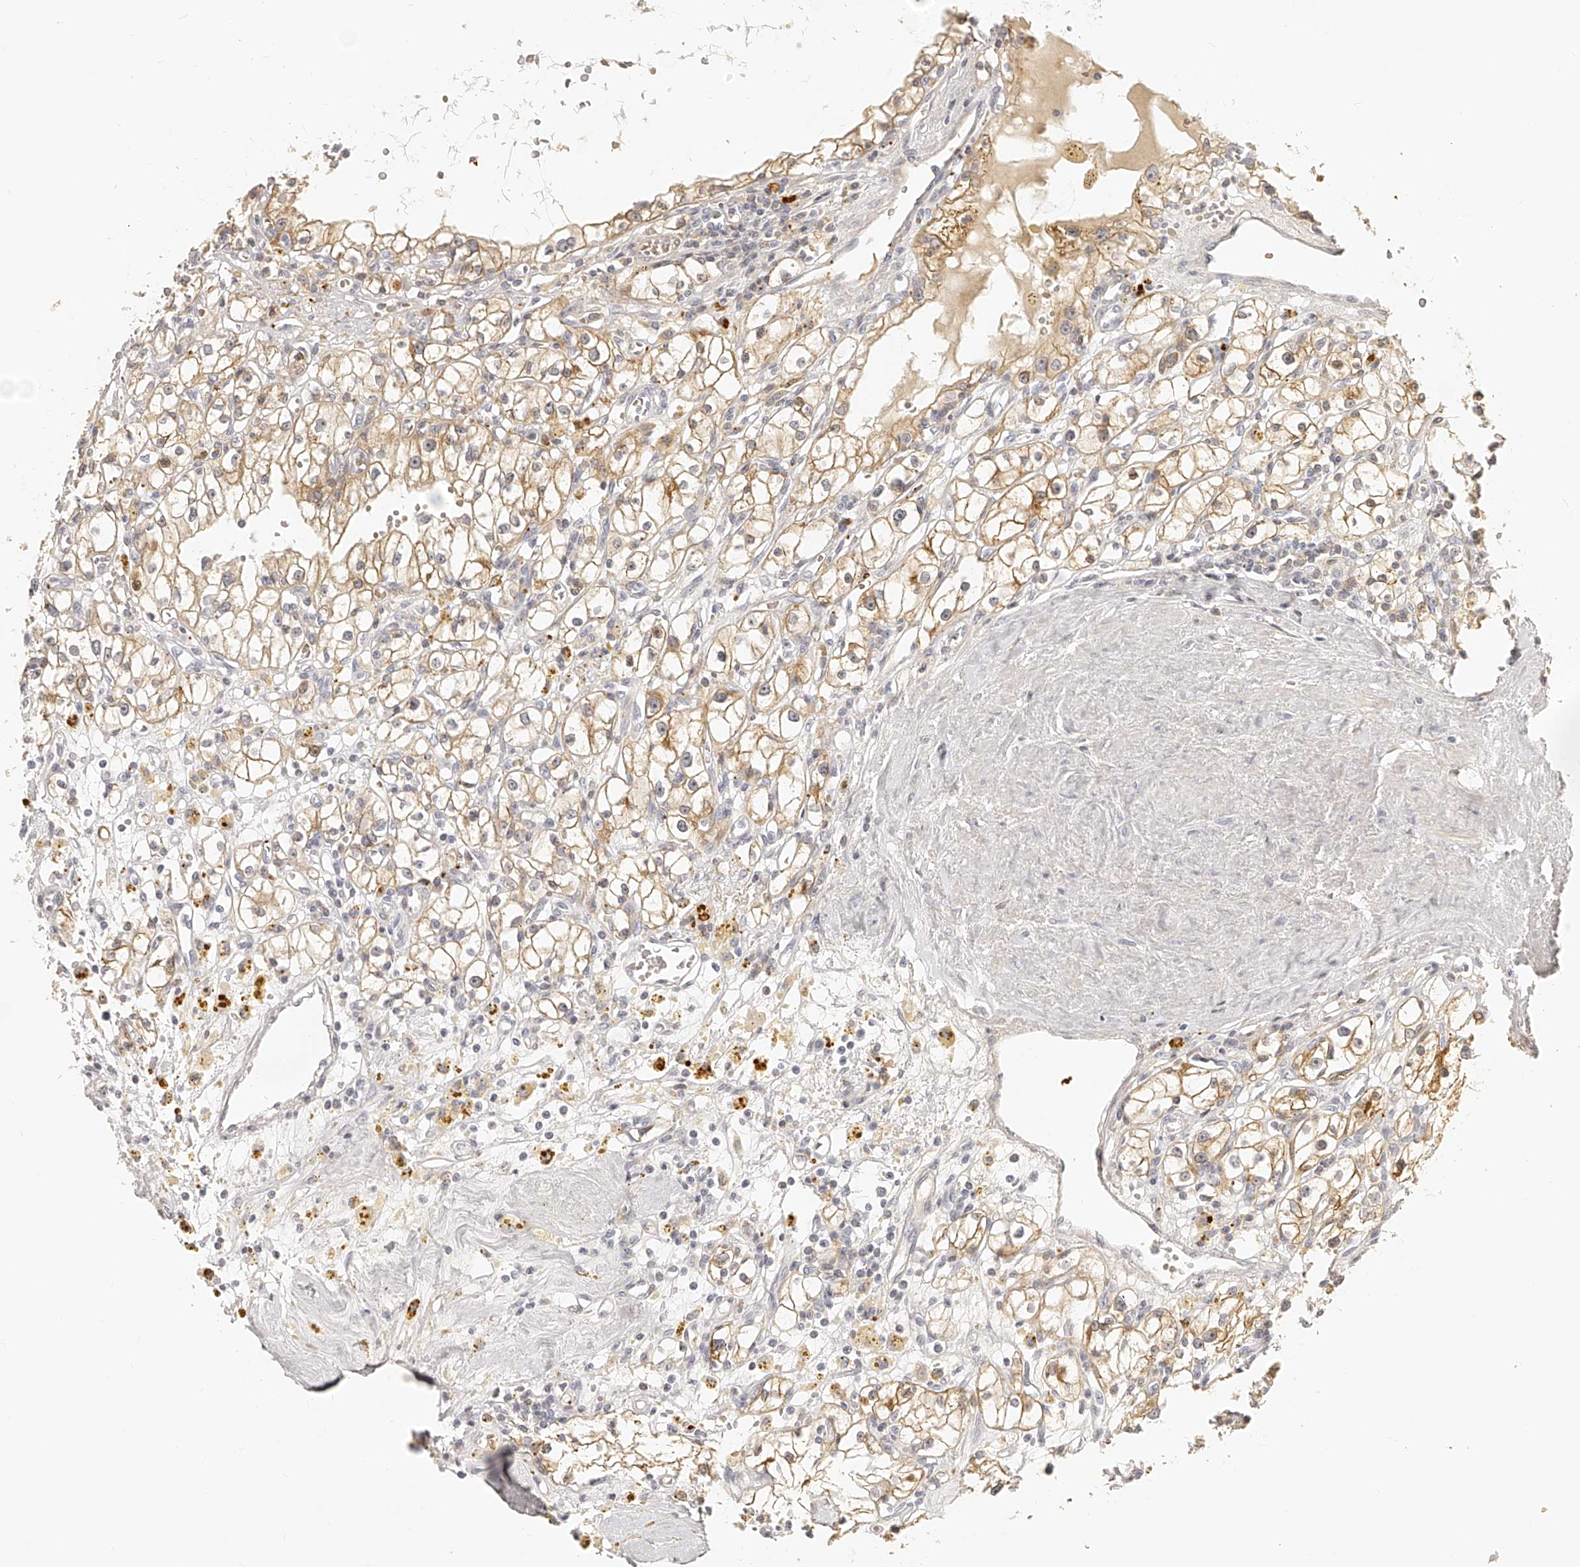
{"staining": {"intensity": "moderate", "quantity": ">75%", "location": "cytoplasmic/membranous"}, "tissue": "renal cancer", "cell_type": "Tumor cells", "image_type": "cancer", "snomed": [{"axis": "morphology", "description": "Adenocarcinoma, NOS"}, {"axis": "topography", "description": "Kidney"}], "caption": "Moderate cytoplasmic/membranous expression for a protein is seen in approximately >75% of tumor cells of renal cancer (adenocarcinoma) using IHC.", "gene": "ITGB3", "patient": {"sex": "male", "age": 56}}